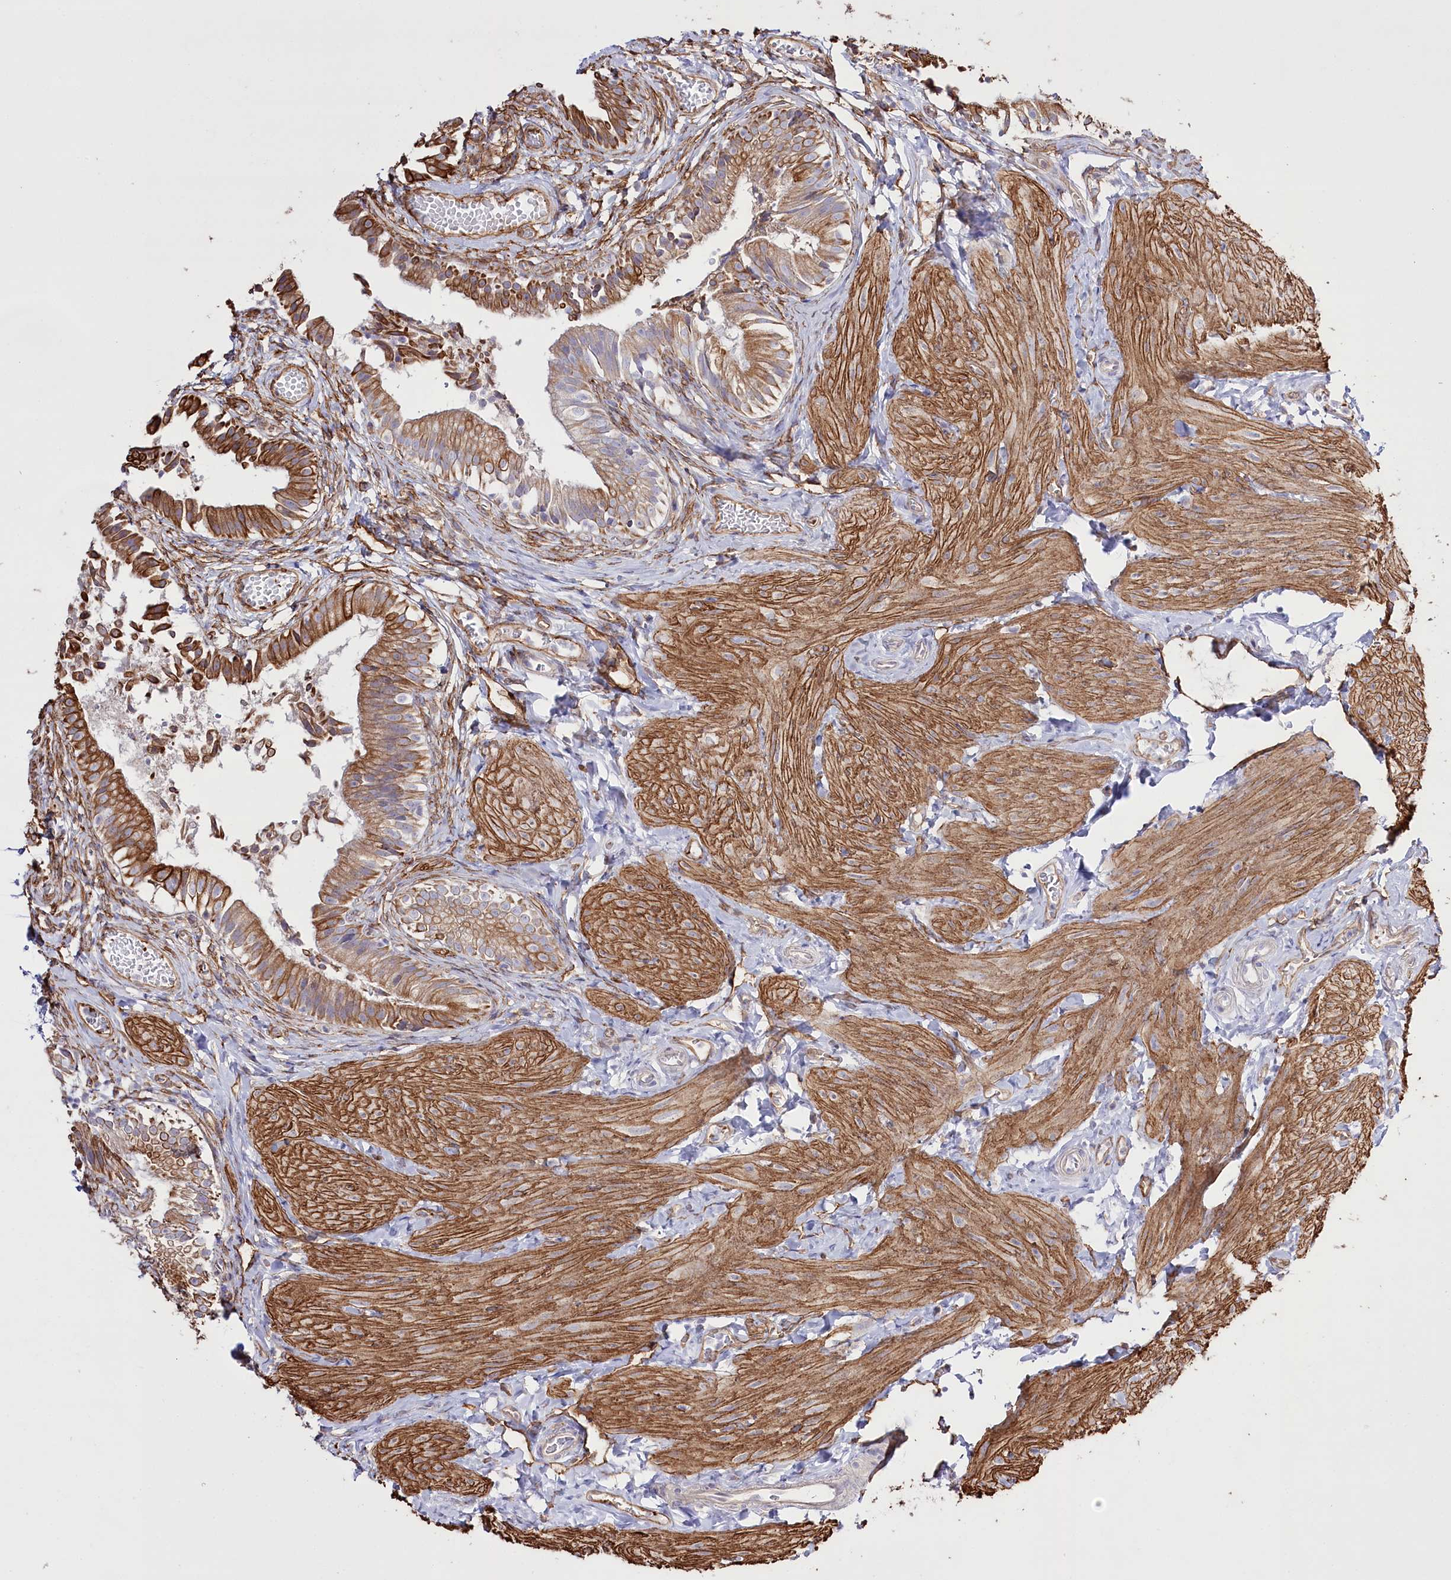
{"staining": {"intensity": "strong", "quantity": ">75%", "location": "cytoplasmic/membranous"}, "tissue": "gallbladder", "cell_type": "Glandular cells", "image_type": "normal", "snomed": [{"axis": "morphology", "description": "Normal tissue, NOS"}, {"axis": "topography", "description": "Gallbladder"}], "caption": "Immunohistochemical staining of benign gallbladder reveals >75% levels of strong cytoplasmic/membranous protein expression in about >75% of glandular cells. (Brightfield microscopy of DAB IHC at high magnification).", "gene": "SLC39A10", "patient": {"sex": "female", "age": 47}}